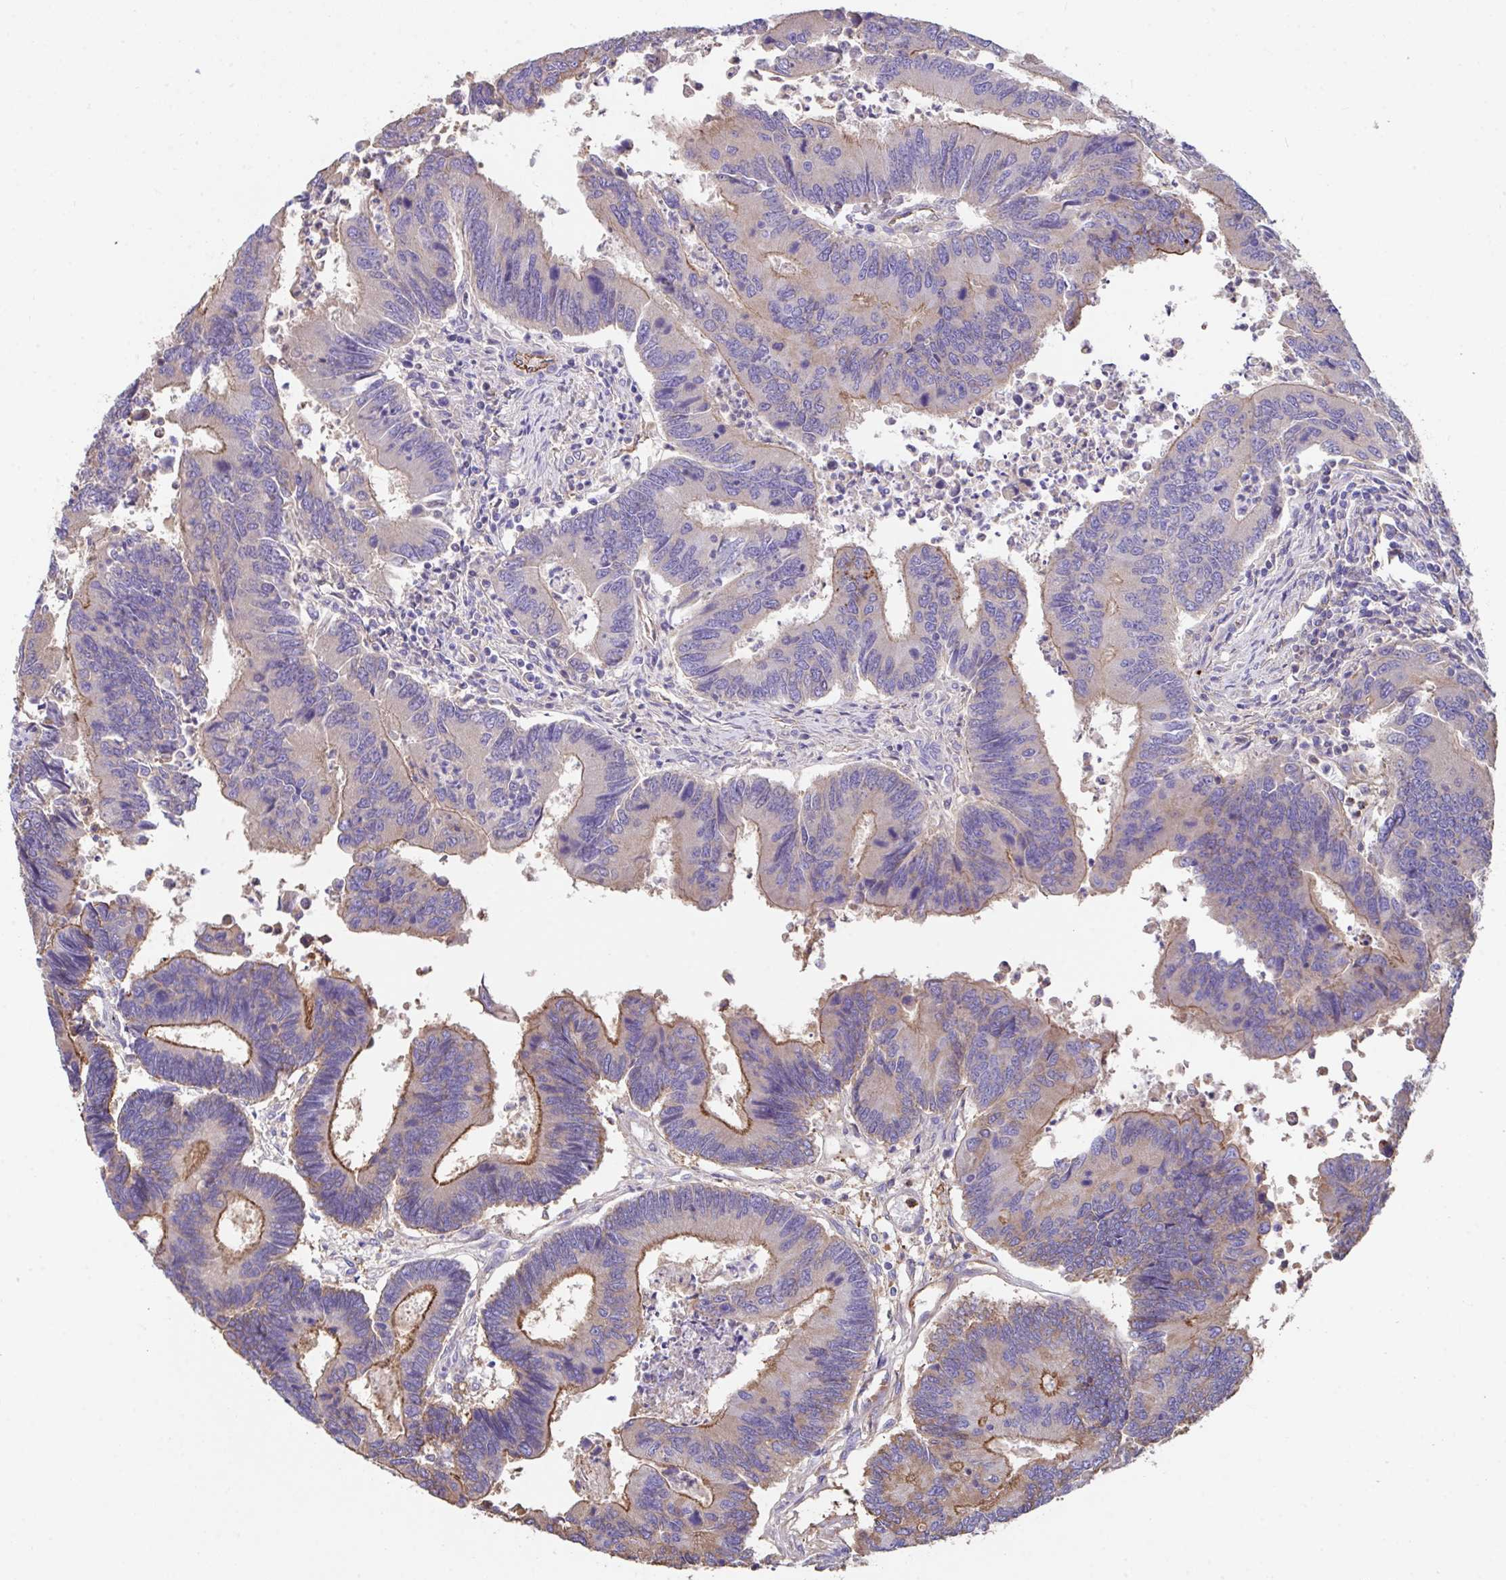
{"staining": {"intensity": "strong", "quantity": "25%-75%", "location": "cytoplasmic/membranous"}, "tissue": "colorectal cancer", "cell_type": "Tumor cells", "image_type": "cancer", "snomed": [{"axis": "morphology", "description": "Adenocarcinoma, NOS"}, {"axis": "topography", "description": "Colon"}], "caption": "Approximately 25%-75% of tumor cells in human colorectal adenocarcinoma demonstrate strong cytoplasmic/membranous protein staining as visualized by brown immunohistochemical staining.", "gene": "ZNF813", "patient": {"sex": "female", "age": 67}}